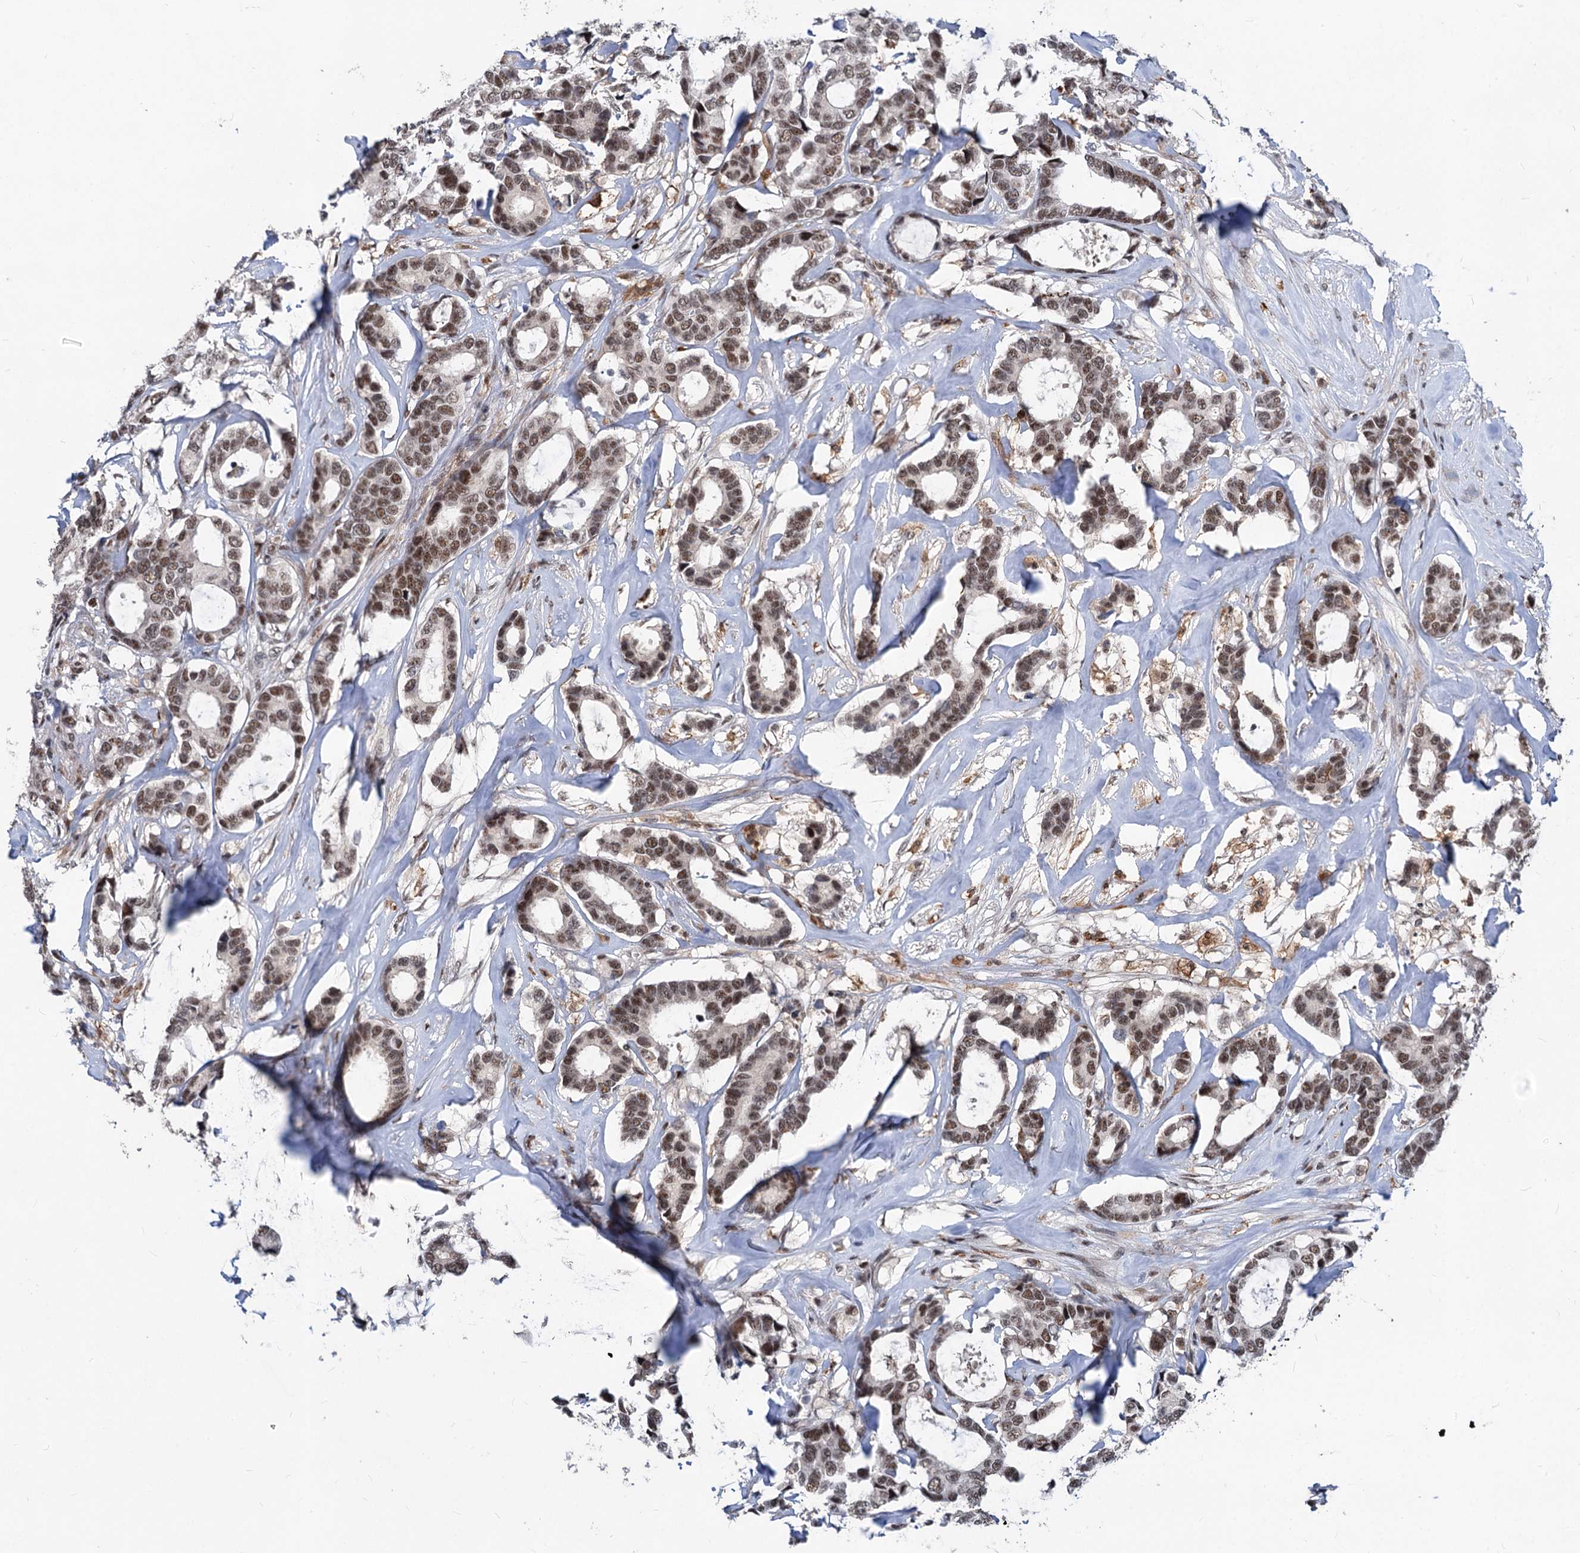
{"staining": {"intensity": "moderate", "quantity": ">75%", "location": "nuclear"}, "tissue": "breast cancer", "cell_type": "Tumor cells", "image_type": "cancer", "snomed": [{"axis": "morphology", "description": "Duct carcinoma"}, {"axis": "topography", "description": "Breast"}], "caption": "Immunohistochemistry micrograph of breast cancer stained for a protein (brown), which reveals medium levels of moderate nuclear staining in approximately >75% of tumor cells.", "gene": "PHF8", "patient": {"sex": "female", "age": 87}}